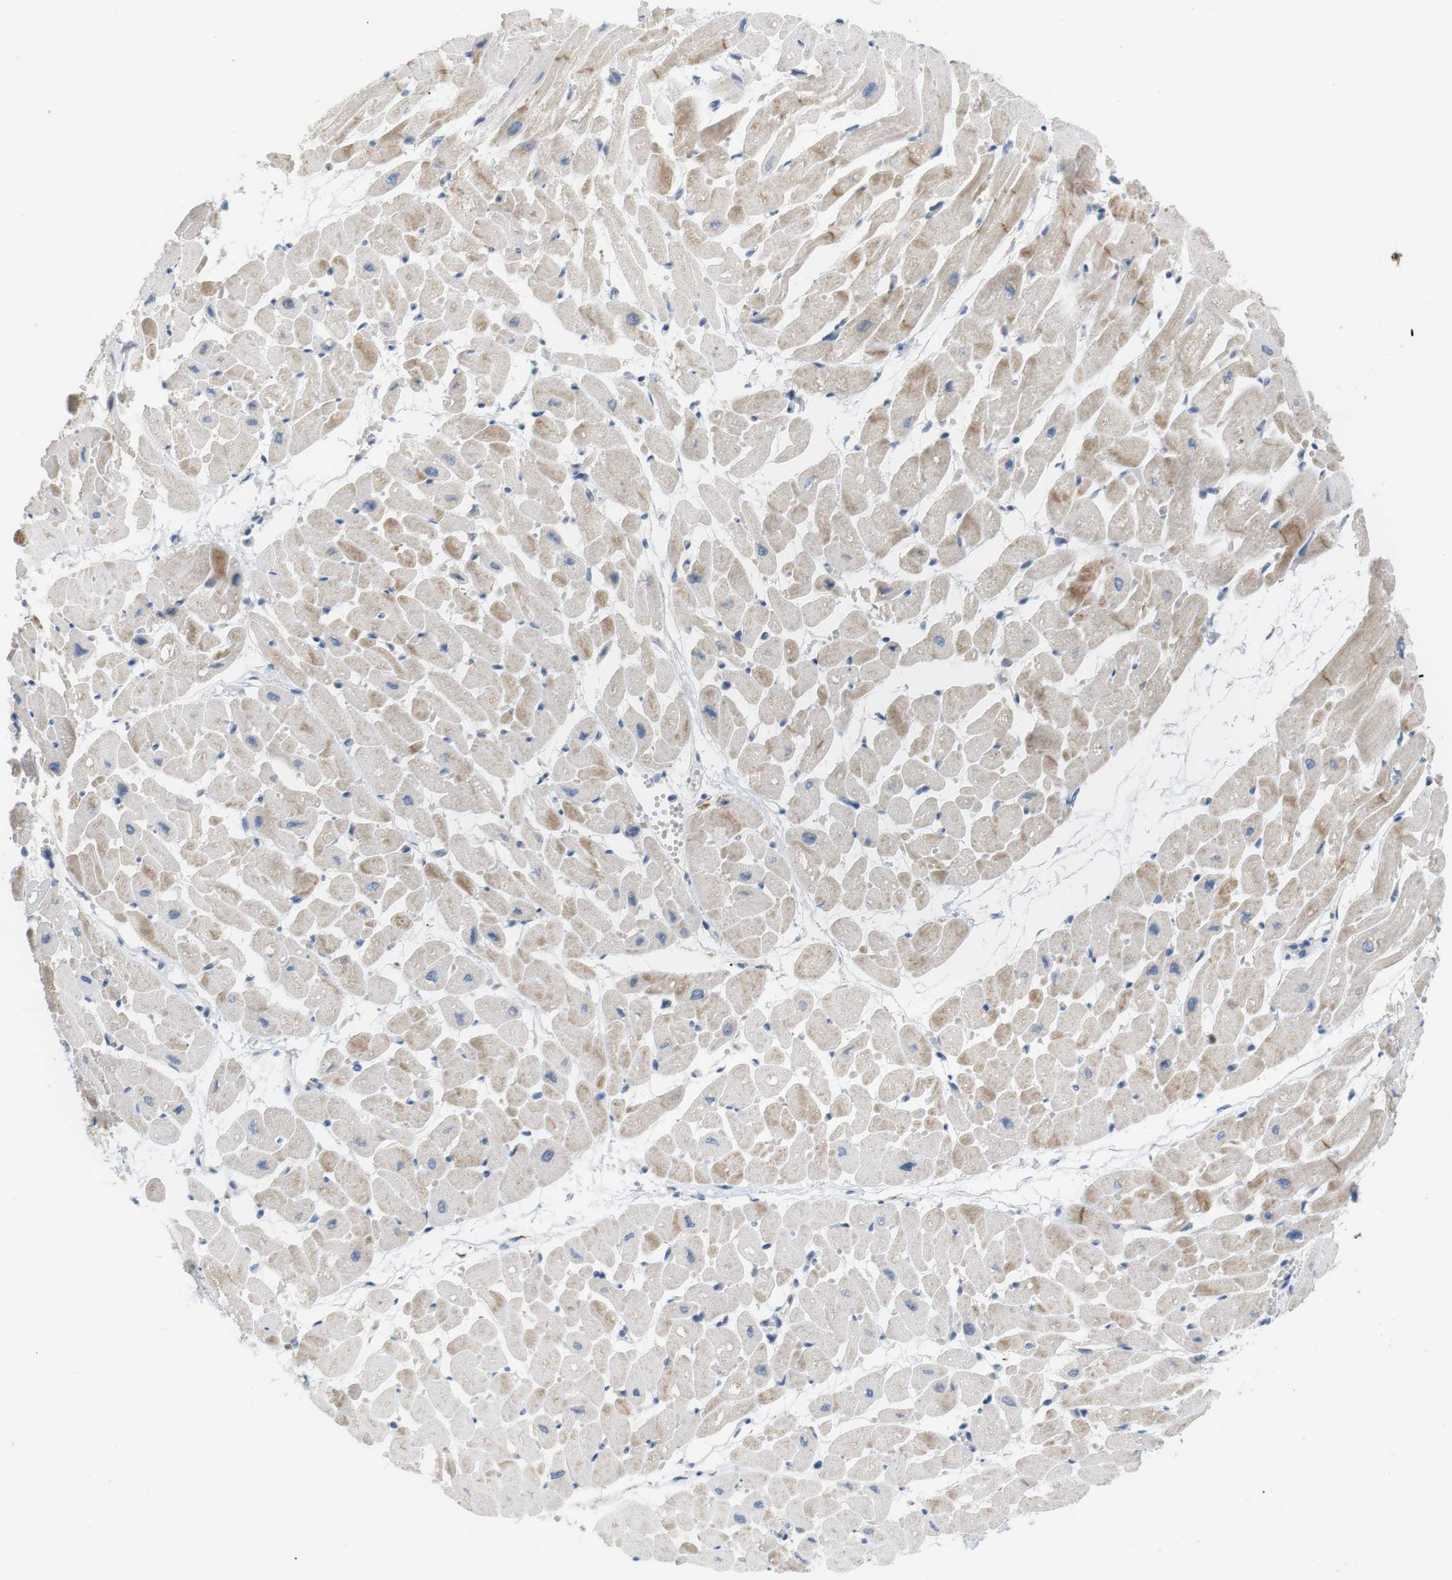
{"staining": {"intensity": "weak", "quantity": ">75%", "location": "cytoplasmic/membranous"}, "tissue": "heart muscle", "cell_type": "Cardiomyocytes", "image_type": "normal", "snomed": [{"axis": "morphology", "description": "Normal tissue, NOS"}, {"axis": "topography", "description": "Heart"}], "caption": "Weak cytoplasmic/membranous protein staining is present in approximately >75% of cardiomyocytes in heart muscle. Using DAB (brown) and hematoxylin (blue) stains, captured at high magnification using brightfield microscopy.", "gene": "CD300E", "patient": {"sex": "male", "age": 45}}